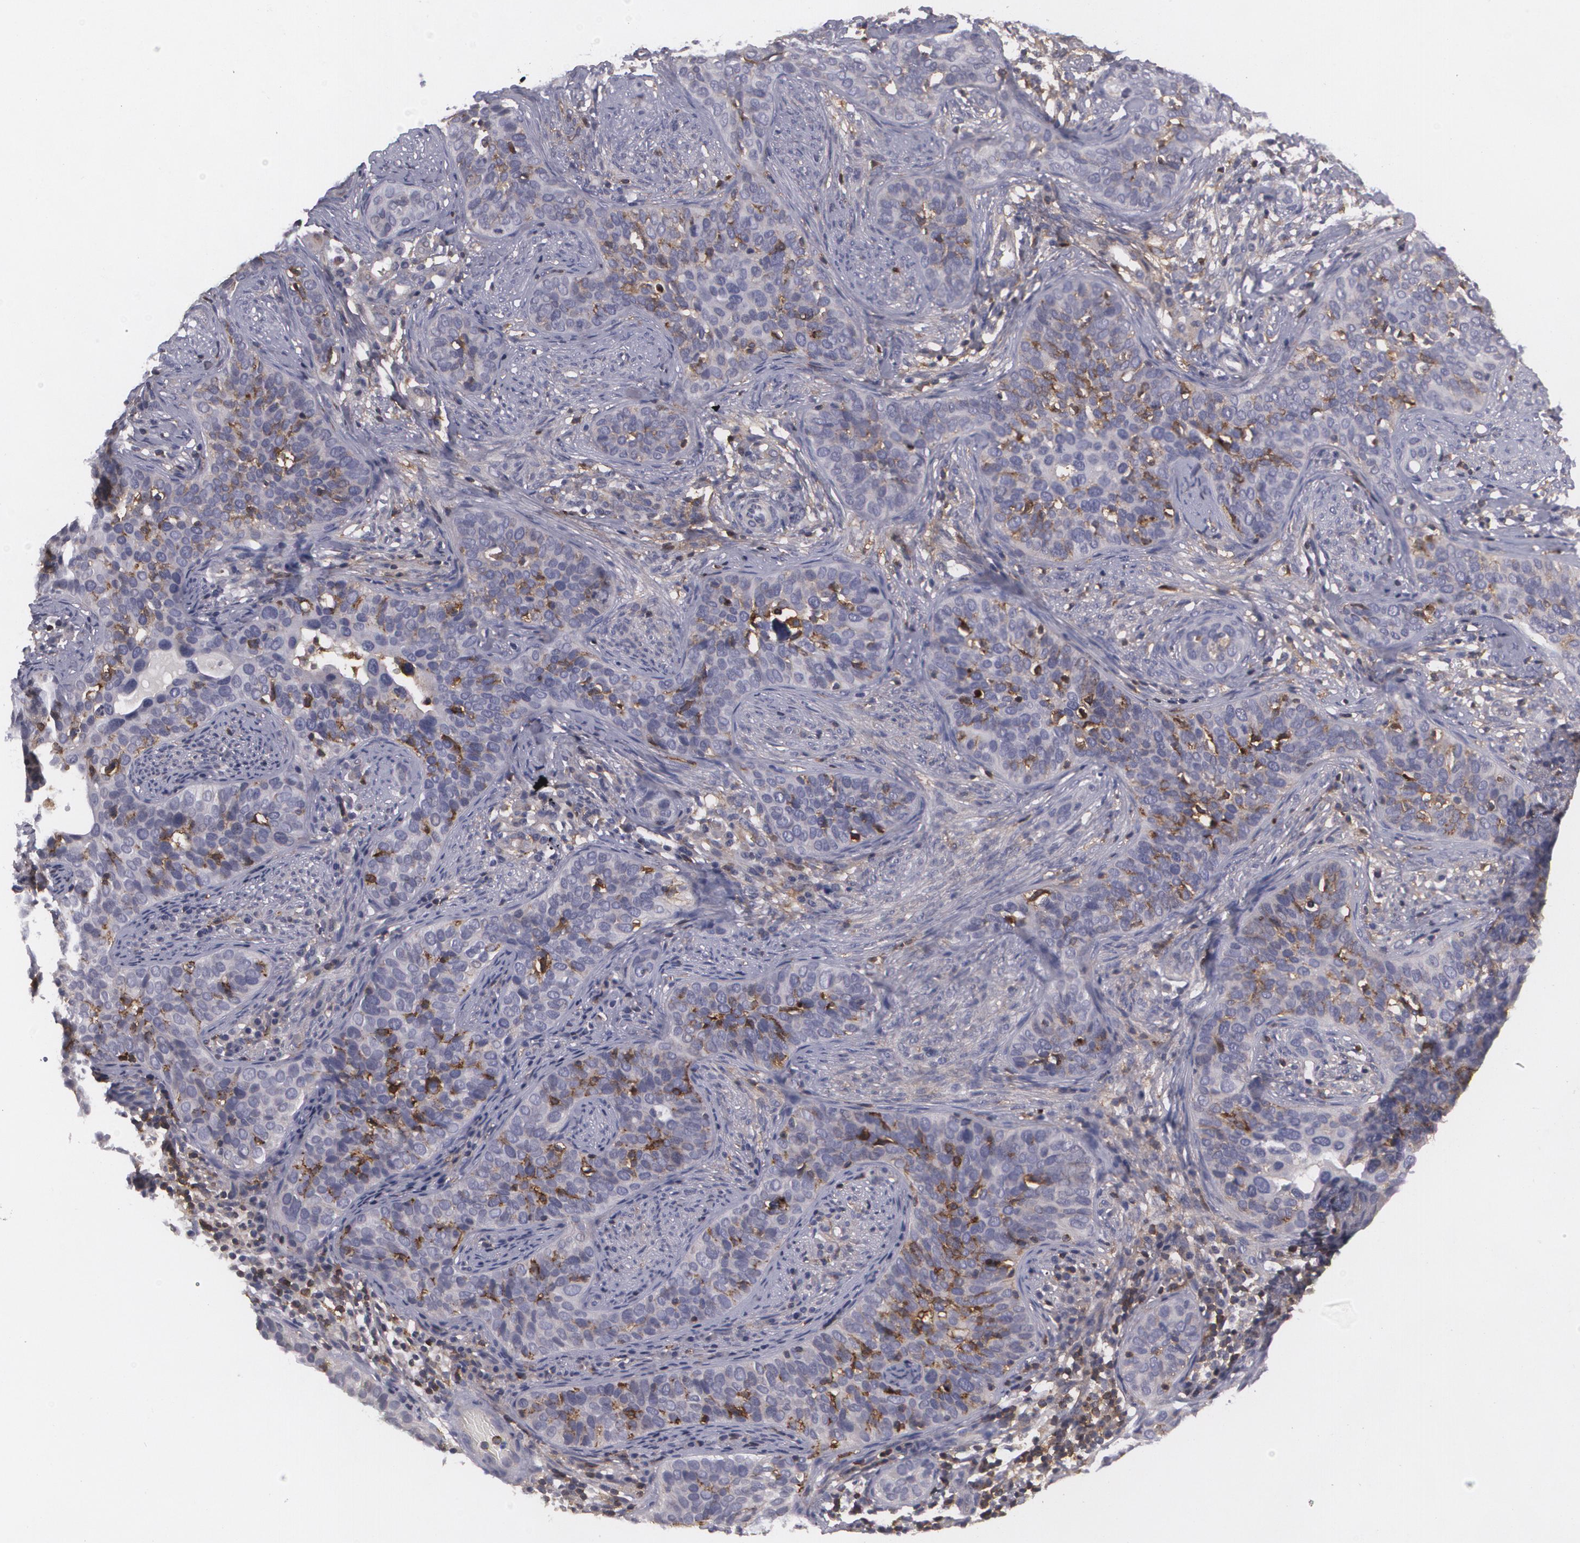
{"staining": {"intensity": "moderate", "quantity": "<25%", "location": "cytoplasmic/membranous"}, "tissue": "cervical cancer", "cell_type": "Tumor cells", "image_type": "cancer", "snomed": [{"axis": "morphology", "description": "Squamous cell carcinoma, NOS"}, {"axis": "topography", "description": "Cervix"}], "caption": "Cervical cancer tissue exhibits moderate cytoplasmic/membranous expression in approximately <25% of tumor cells, visualized by immunohistochemistry.", "gene": "BIN1", "patient": {"sex": "female", "age": 31}}